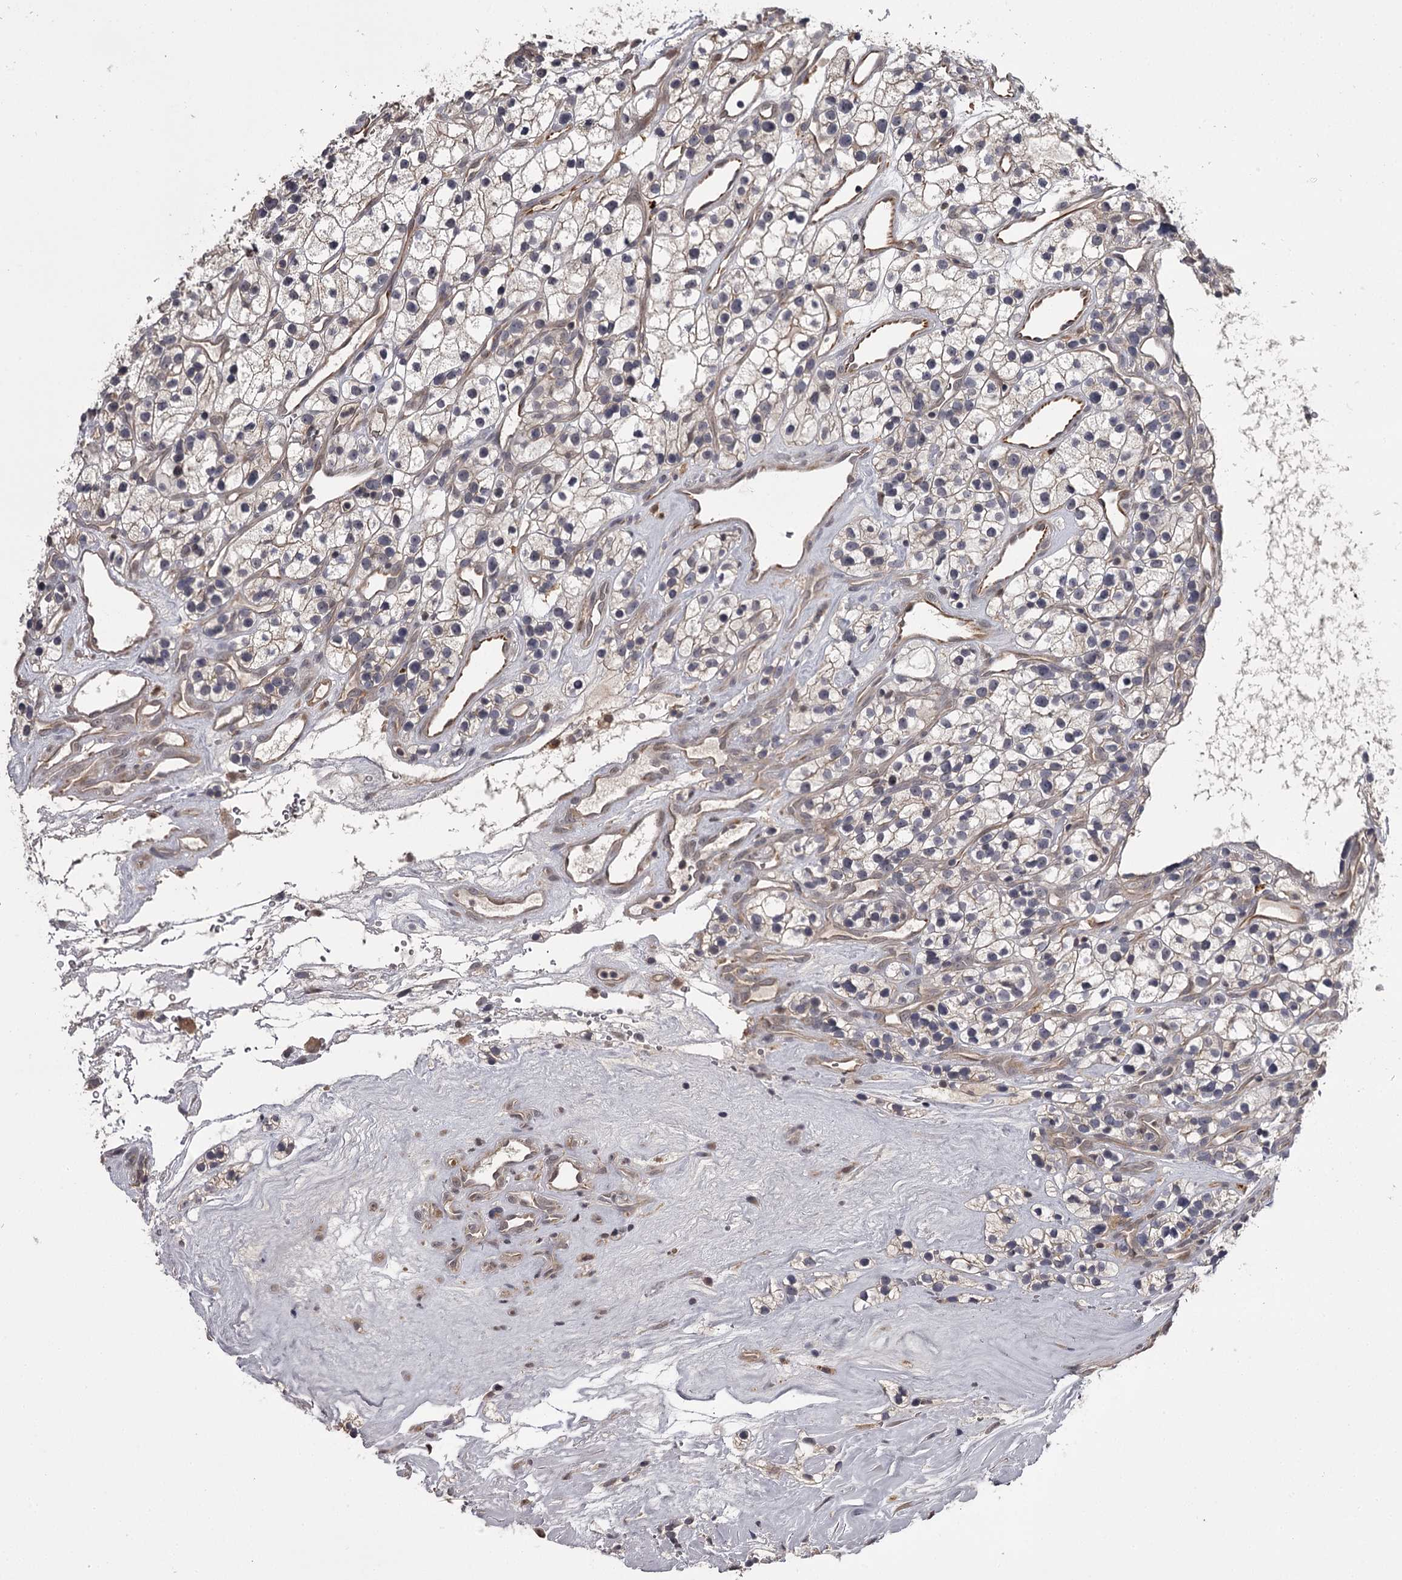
{"staining": {"intensity": "weak", "quantity": "<25%", "location": "cytoplasmic/membranous"}, "tissue": "renal cancer", "cell_type": "Tumor cells", "image_type": "cancer", "snomed": [{"axis": "morphology", "description": "Adenocarcinoma, NOS"}, {"axis": "topography", "description": "Kidney"}], "caption": "This micrograph is of renal cancer stained with IHC to label a protein in brown with the nuclei are counter-stained blue. There is no staining in tumor cells.", "gene": "CWF19L2", "patient": {"sex": "female", "age": 57}}